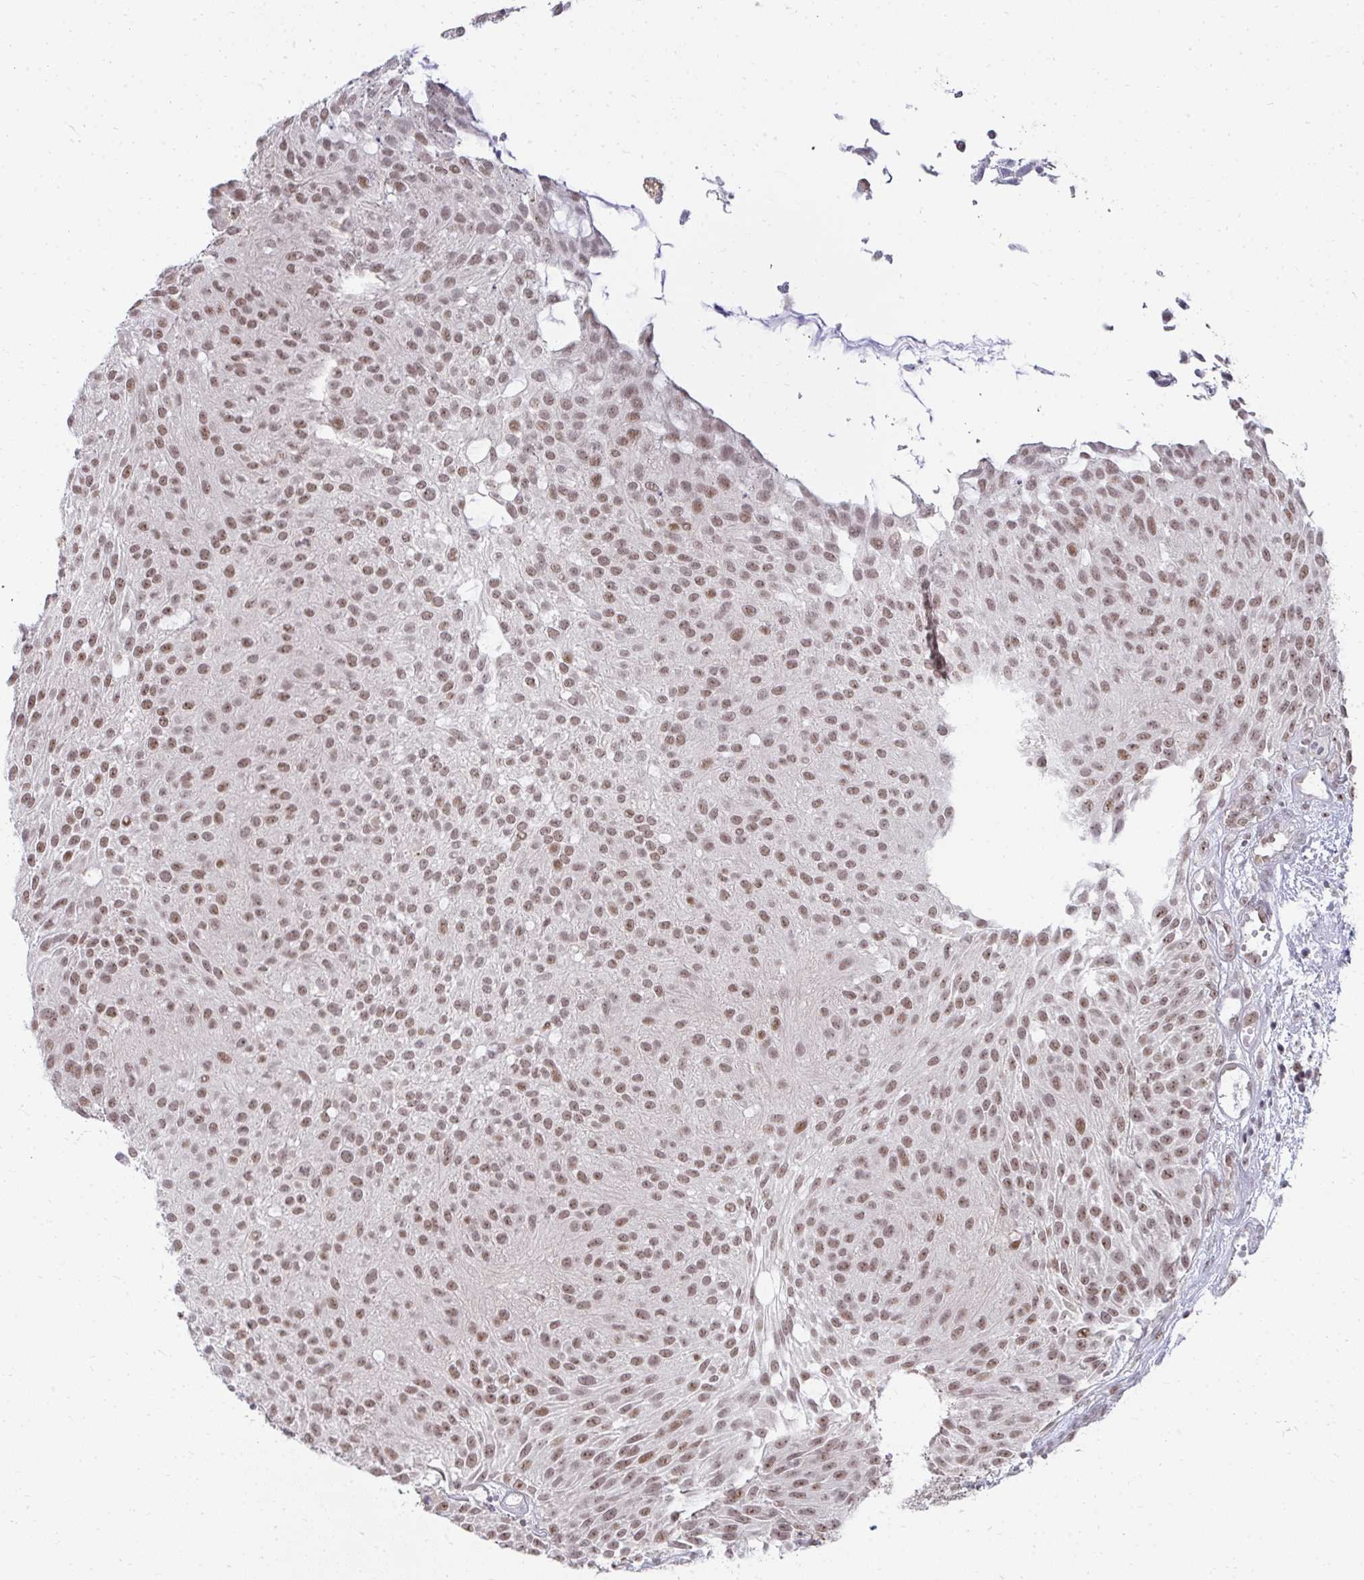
{"staining": {"intensity": "moderate", "quantity": ">75%", "location": "nuclear"}, "tissue": "urothelial cancer", "cell_type": "Tumor cells", "image_type": "cancer", "snomed": [{"axis": "morphology", "description": "Urothelial carcinoma, NOS"}, {"axis": "topography", "description": "Urinary bladder"}], "caption": "Urothelial cancer tissue demonstrates moderate nuclear staining in approximately >75% of tumor cells, visualized by immunohistochemistry.", "gene": "HIRA", "patient": {"sex": "male", "age": 84}}